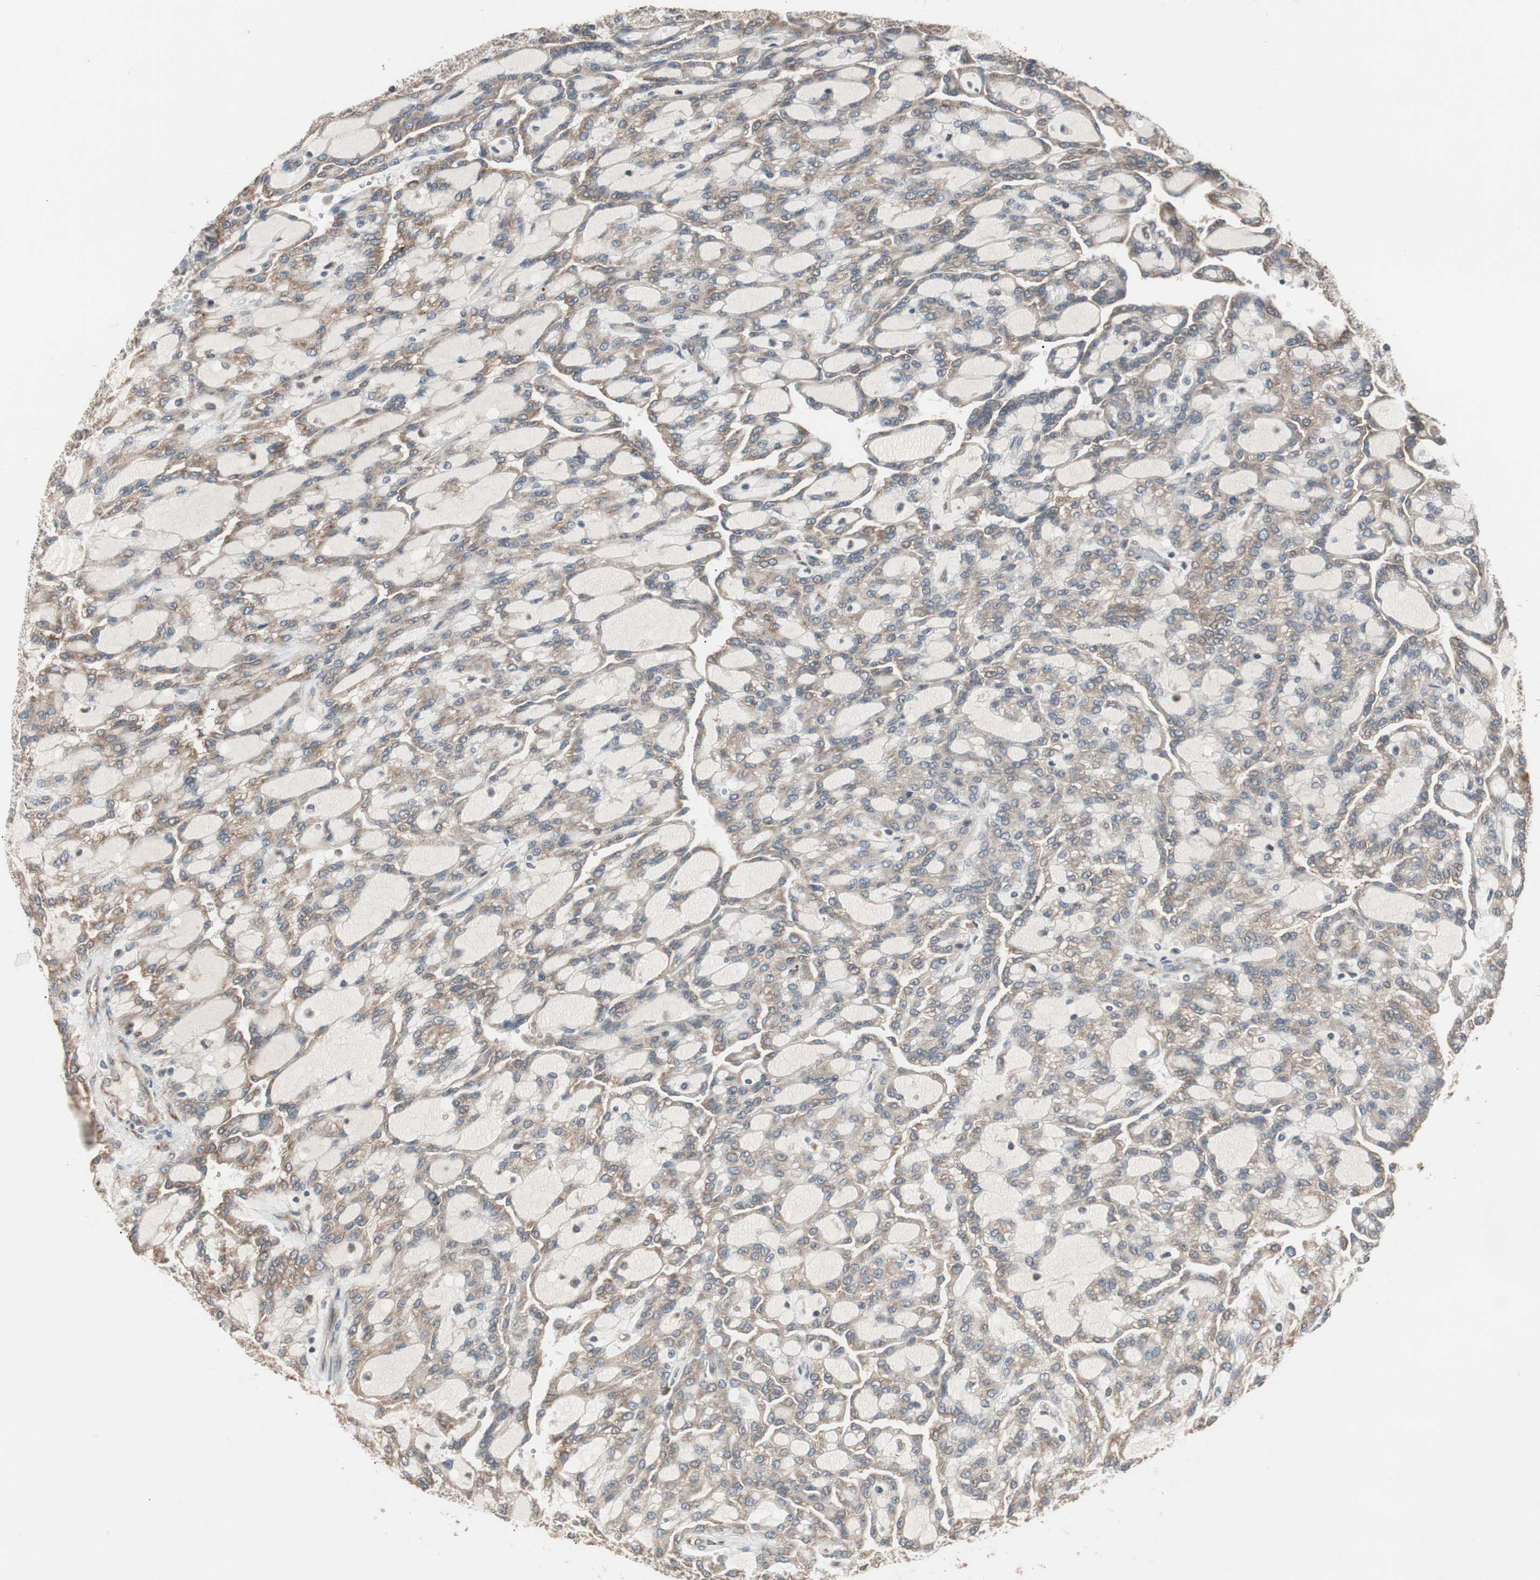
{"staining": {"intensity": "weak", "quantity": "25%-75%", "location": "cytoplasmic/membranous"}, "tissue": "renal cancer", "cell_type": "Tumor cells", "image_type": "cancer", "snomed": [{"axis": "morphology", "description": "Adenocarcinoma, NOS"}, {"axis": "topography", "description": "Kidney"}], "caption": "Immunohistochemical staining of renal cancer shows weak cytoplasmic/membranous protein expression in approximately 25%-75% of tumor cells. (DAB = brown stain, brightfield microscopy at high magnification).", "gene": "LZTS1", "patient": {"sex": "male", "age": 63}}